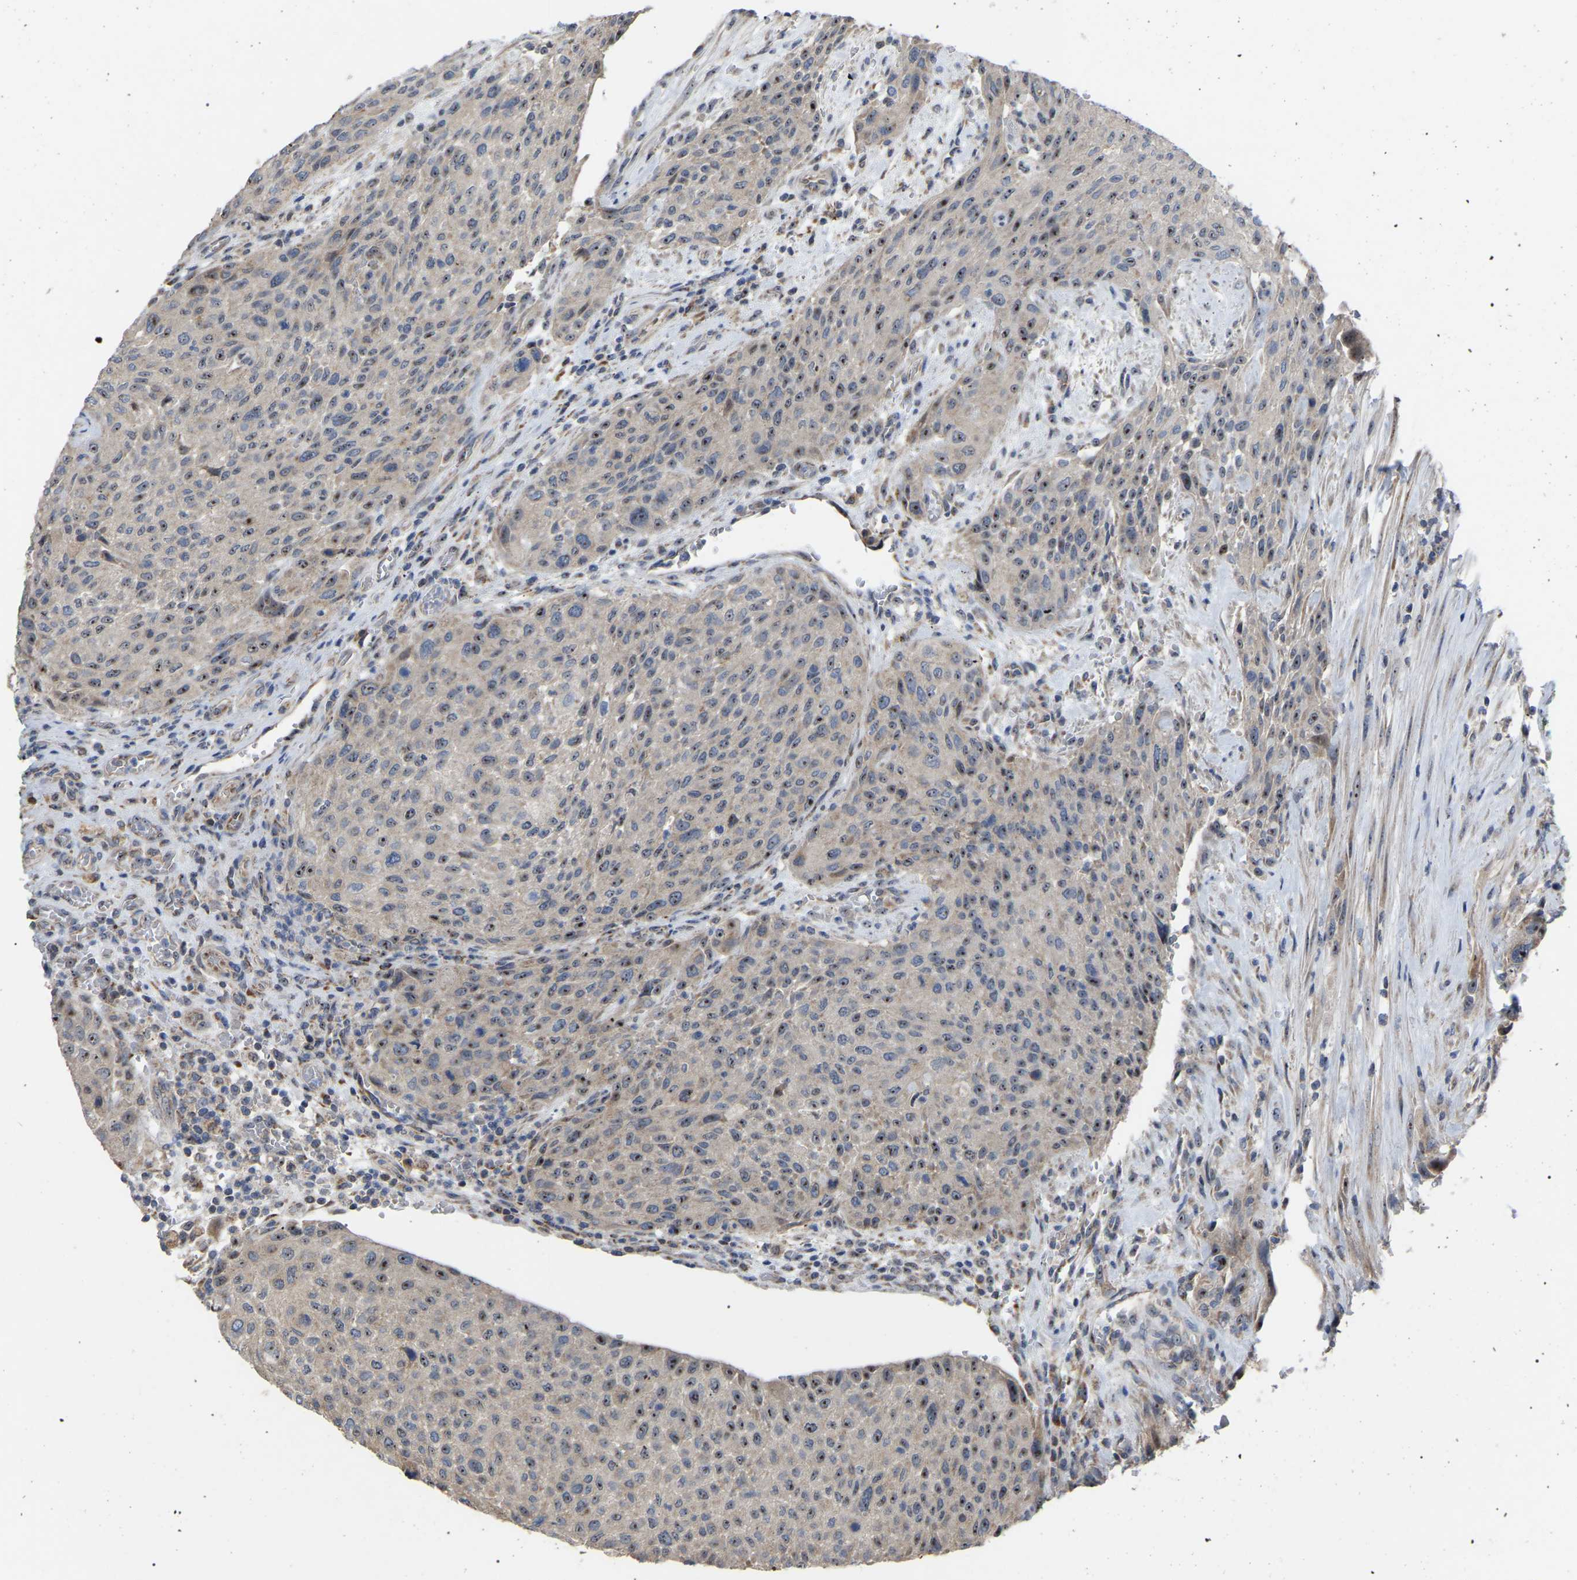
{"staining": {"intensity": "moderate", "quantity": "25%-75%", "location": "nuclear"}, "tissue": "urothelial cancer", "cell_type": "Tumor cells", "image_type": "cancer", "snomed": [{"axis": "morphology", "description": "Urothelial carcinoma, Low grade"}, {"axis": "morphology", "description": "Urothelial carcinoma, High grade"}, {"axis": "topography", "description": "Urinary bladder"}], "caption": "The histopathology image exhibits staining of urothelial cancer, revealing moderate nuclear protein expression (brown color) within tumor cells.", "gene": "NOP53", "patient": {"sex": "male", "age": 35}}